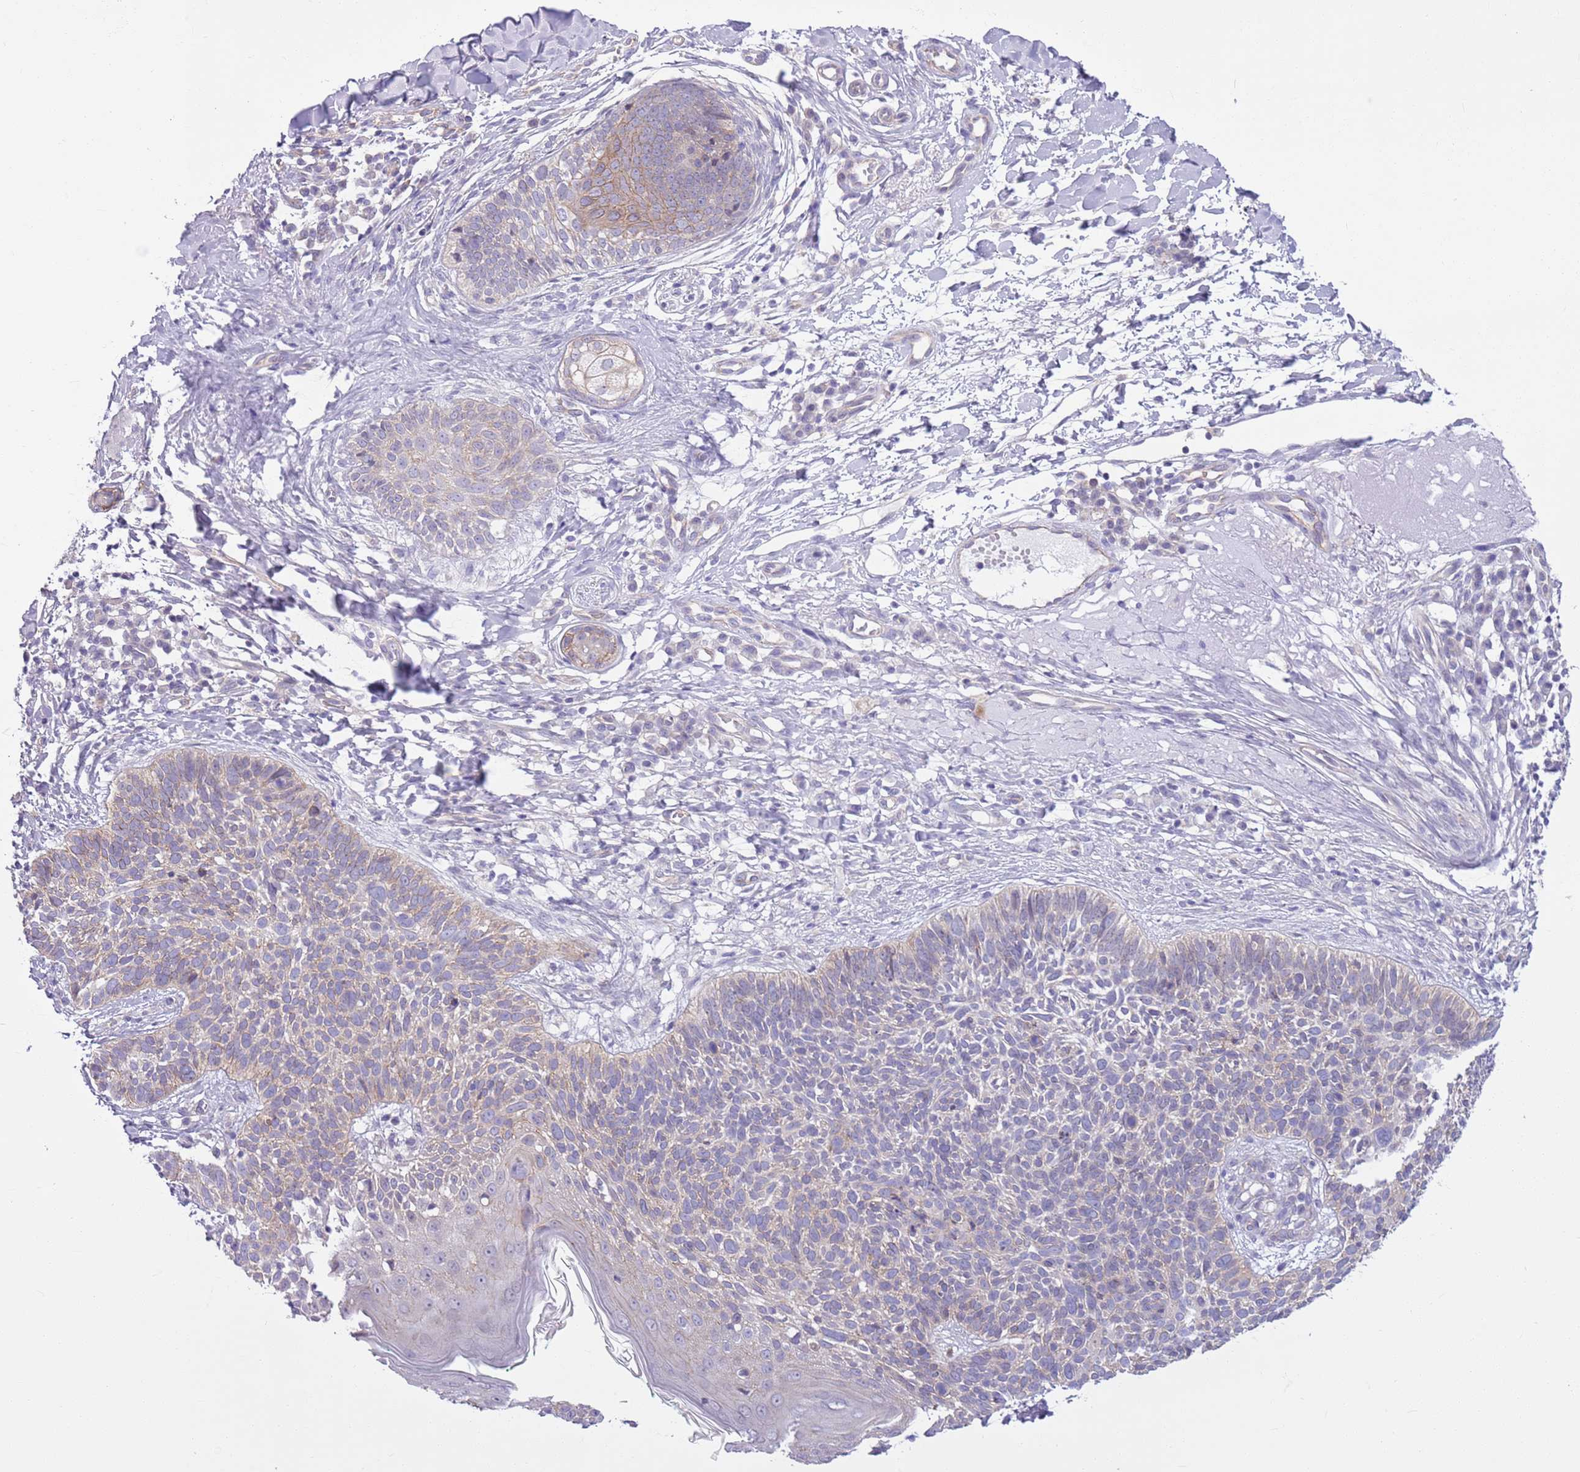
{"staining": {"intensity": "weak", "quantity": "<25%", "location": "cytoplasmic/membranous"}, "tissue": "skin cancer", "cell_type": "Tumor cells", "image_type": "cancer", "snomed": [{"axis": "morphology", "description": "Basal cell carcinoma"}, {"axis": "topography", "description": "Skin"}], "caption": "Immunohistochemical staining of skin basal cell carcinoma exhibits no significant positivity in tumor cells.", "gene": "PARP8", "patient": {"sex": "male", "age": 72}}